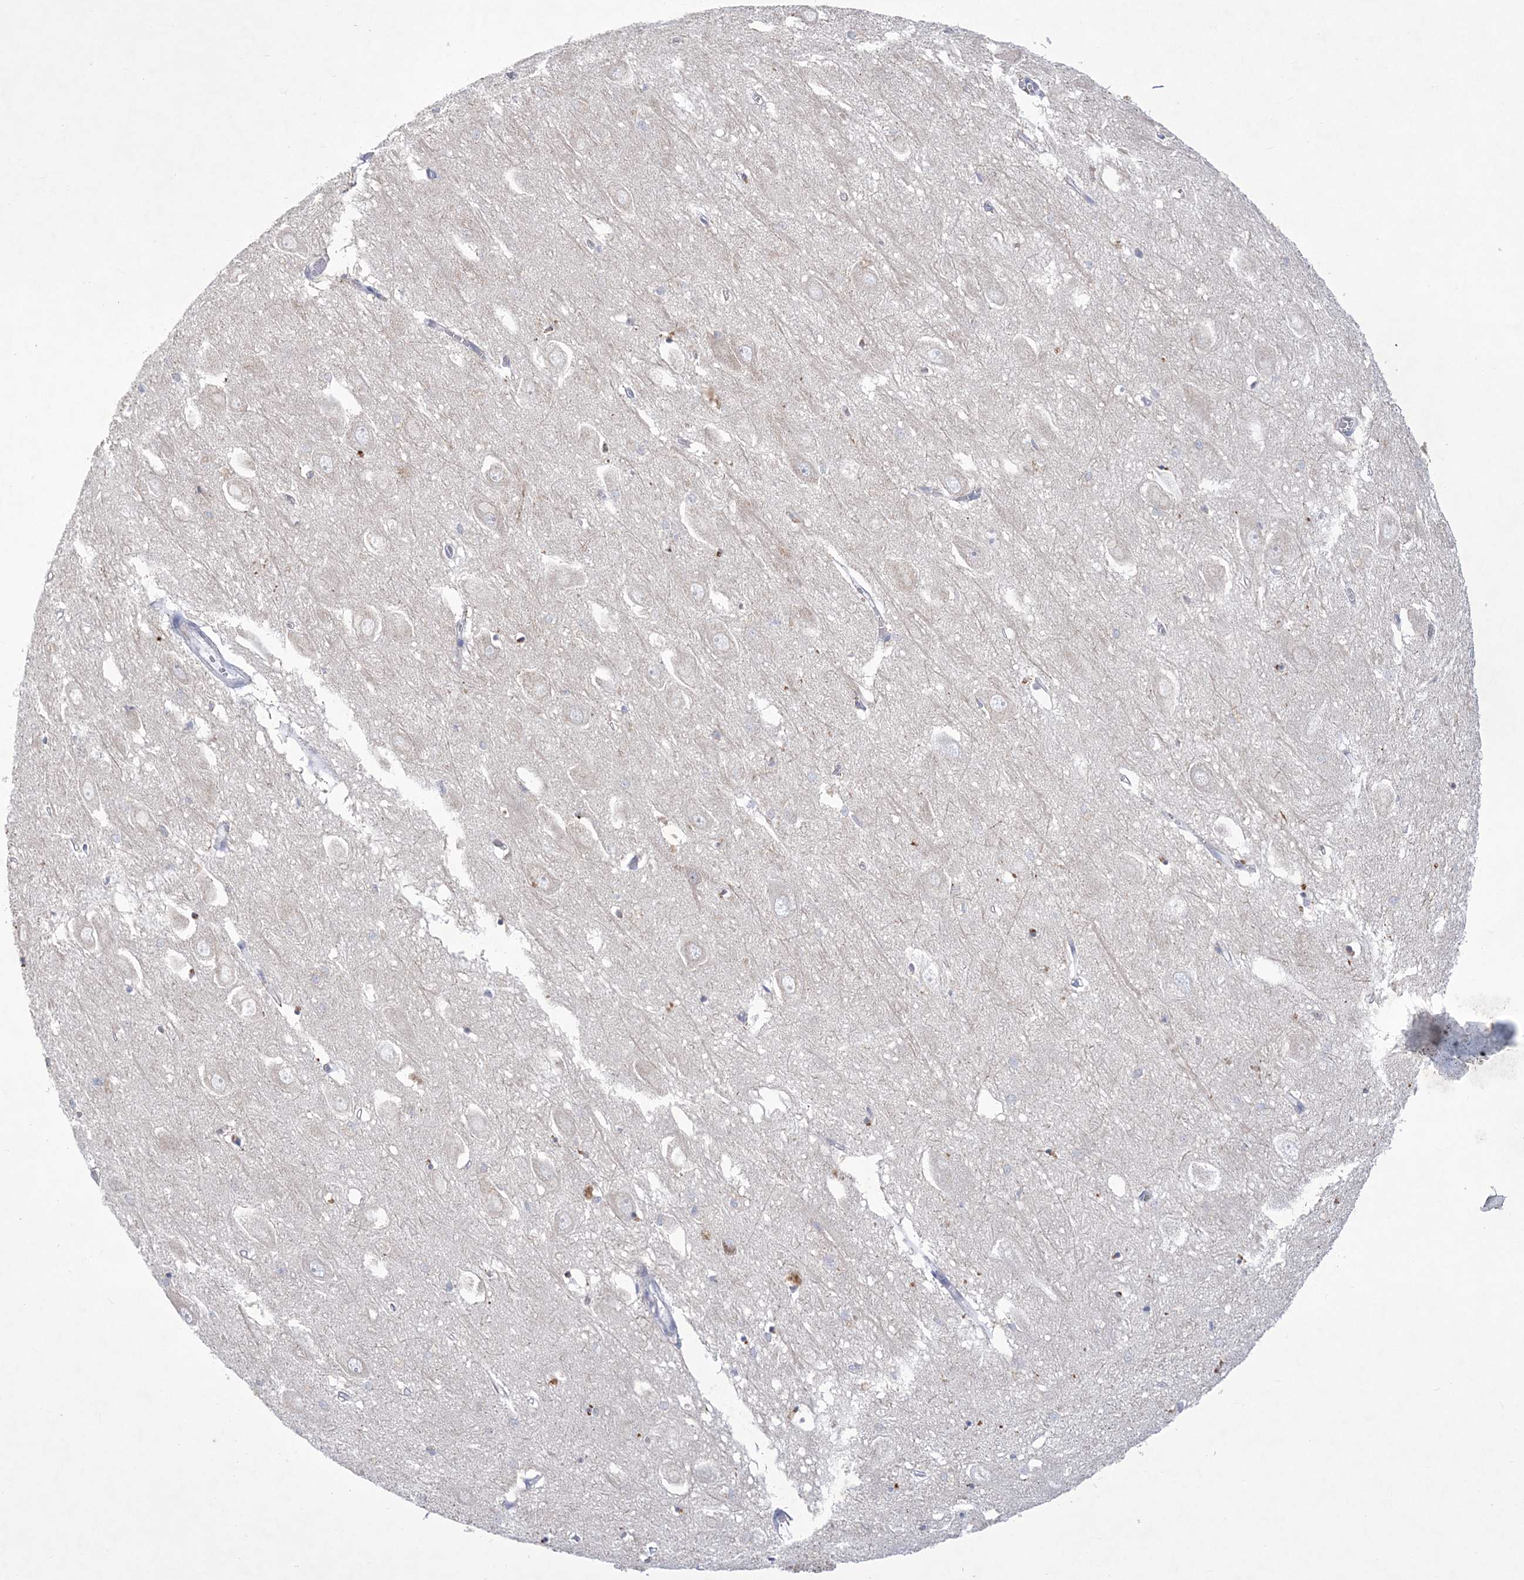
{"staining": {"intensity": "moderate", "quantity": "<25%", "location": "cytoplasmic/membranous"}, "tissue": "hippocampus", "cell_type": "Glial cells", "image_type": "normal", "snomed": [{"axis": "morphology", "description": "Normal tissue, NOS"}, {"axis": "topography", "description": "Hippocampus"}], "caption": "About <25% of glial cells in normal human hippocampus reveal moderate cytoplasmic/membranous protein expression as visualized by brown immunohistochemical staining.", "gene": "WDR27", "patient": {"sex": "female", "age": 64}}